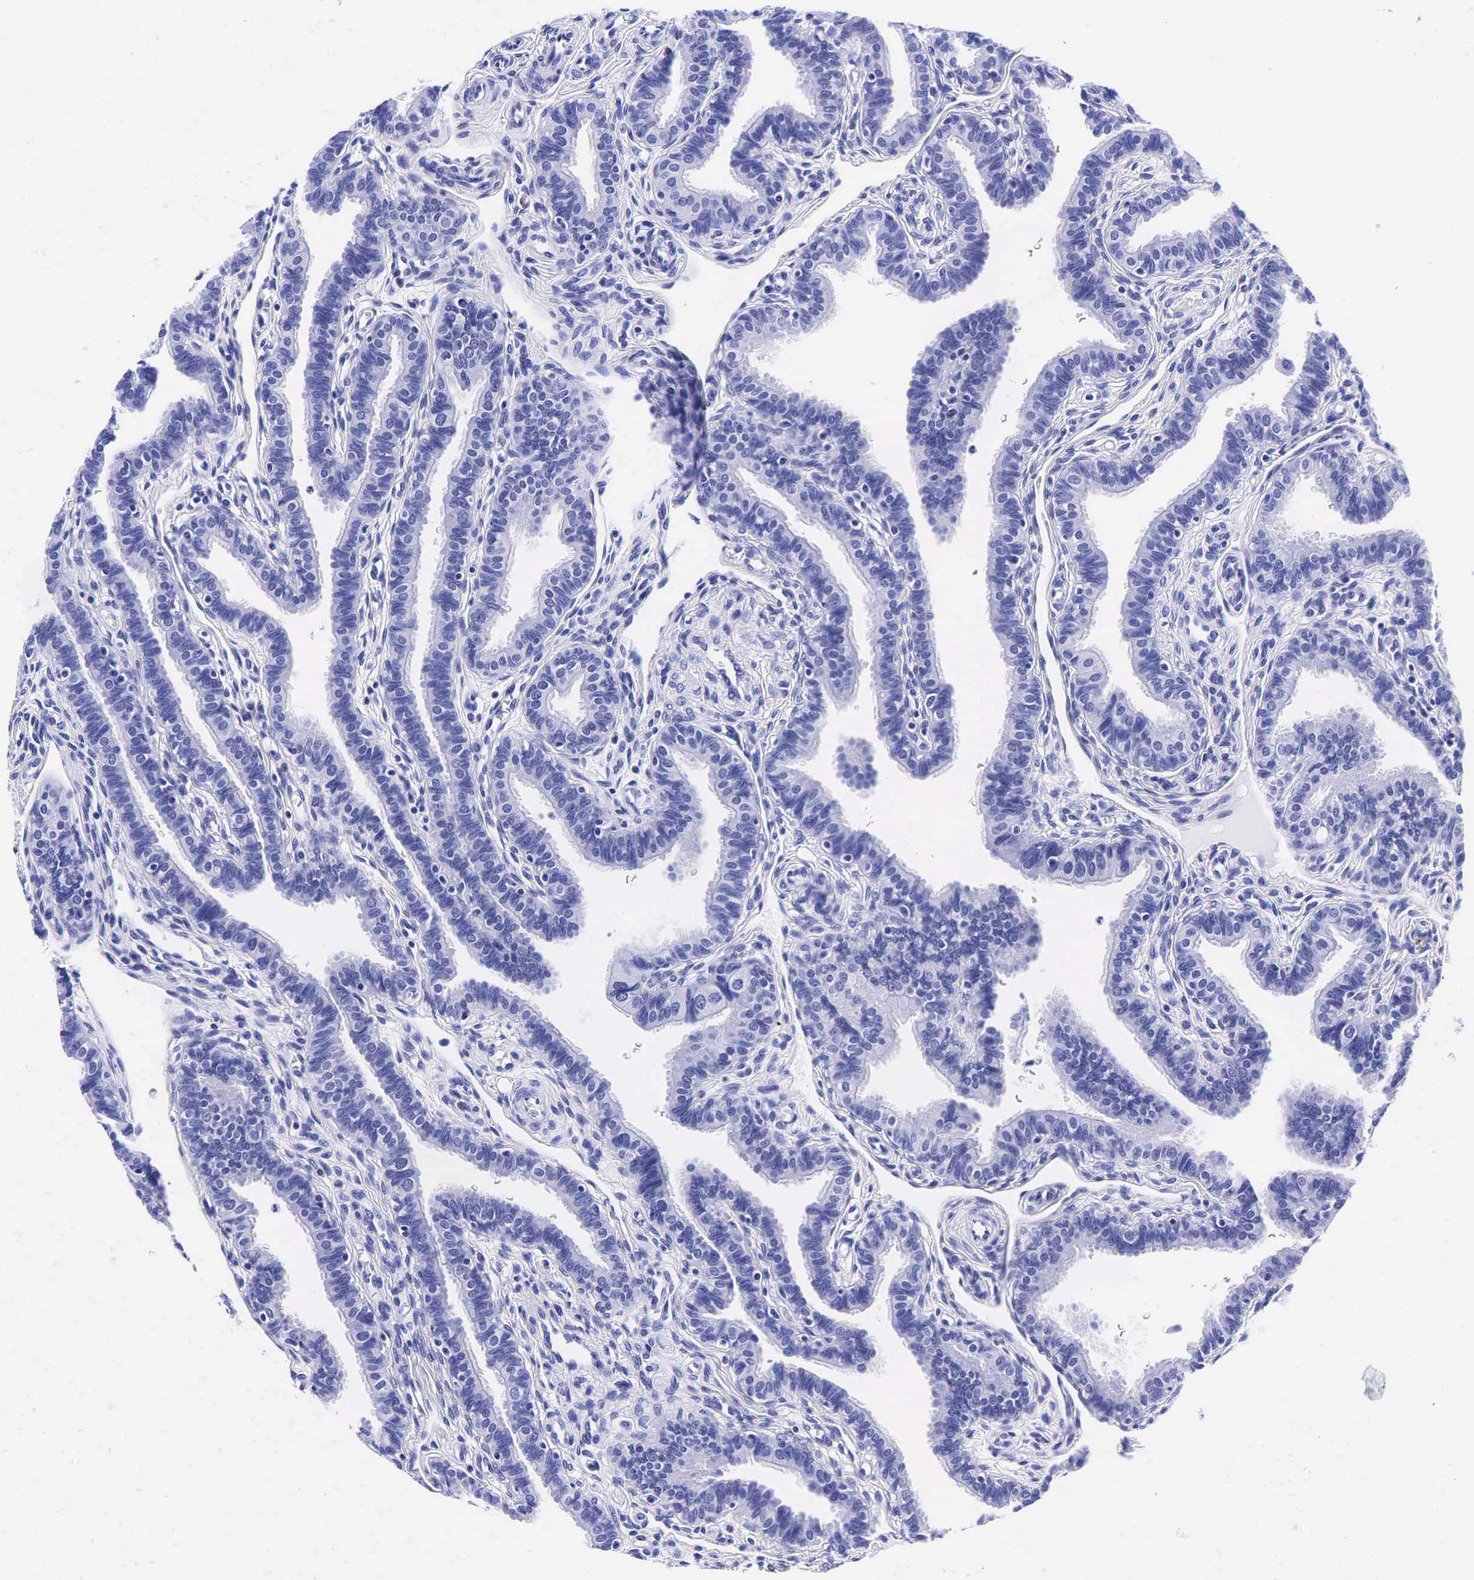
{"staining": {"intensity": "negative", "quantity": "none", "location": "none"}, "tissue": "fallopian tube", "cell_type": "Glandular cells", "image_type": "normal", "snomed": [{"axis": "morphology", "description": "Normal tissue, NOS"}, {"axis": "topography", "description": "Fallopian tube"}], "caption": "Micrograph shows no protein positivity in glandular cells of unremarkable fallopian tube.", "gene": "GAST", "patient": {"sex": "female", "age": 32}}